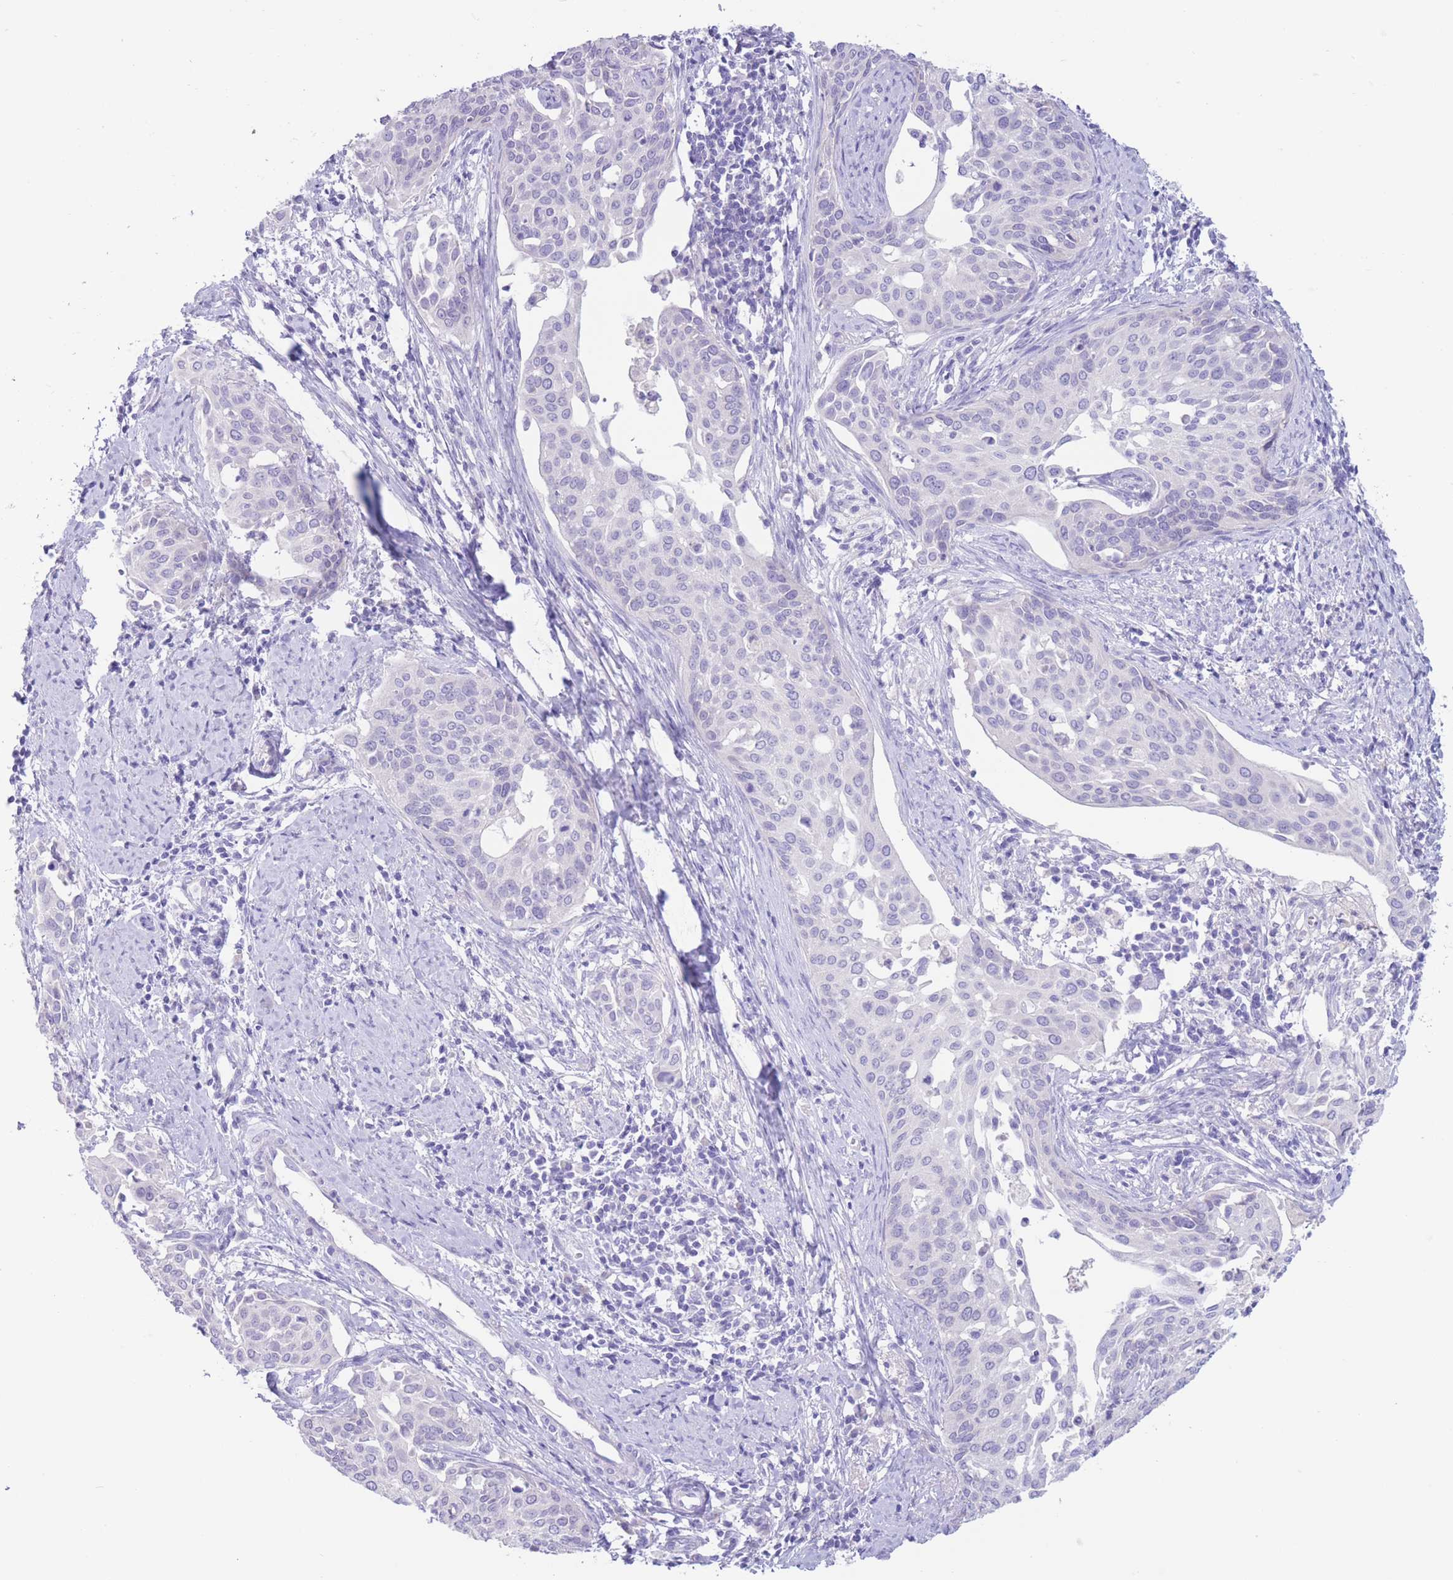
{"staining": {"intensity": "negative", "quantity": "none", "location": "none"}, "tissue": "cervical cancer", "cell_type": "Tumor cells", "image_type": "cancer", "snomed": [{"axis": "morphology", "description": "Squamous cell carcinoma, NOS"}, {"axis": "topography", "description": "Cervix"}], "caption": "Tumor cells are negative for protein expression in human cervical cancer (squamous cell carcinoma).", "gene": "FAH", "patient": {"sex": "female", "age": 44}}